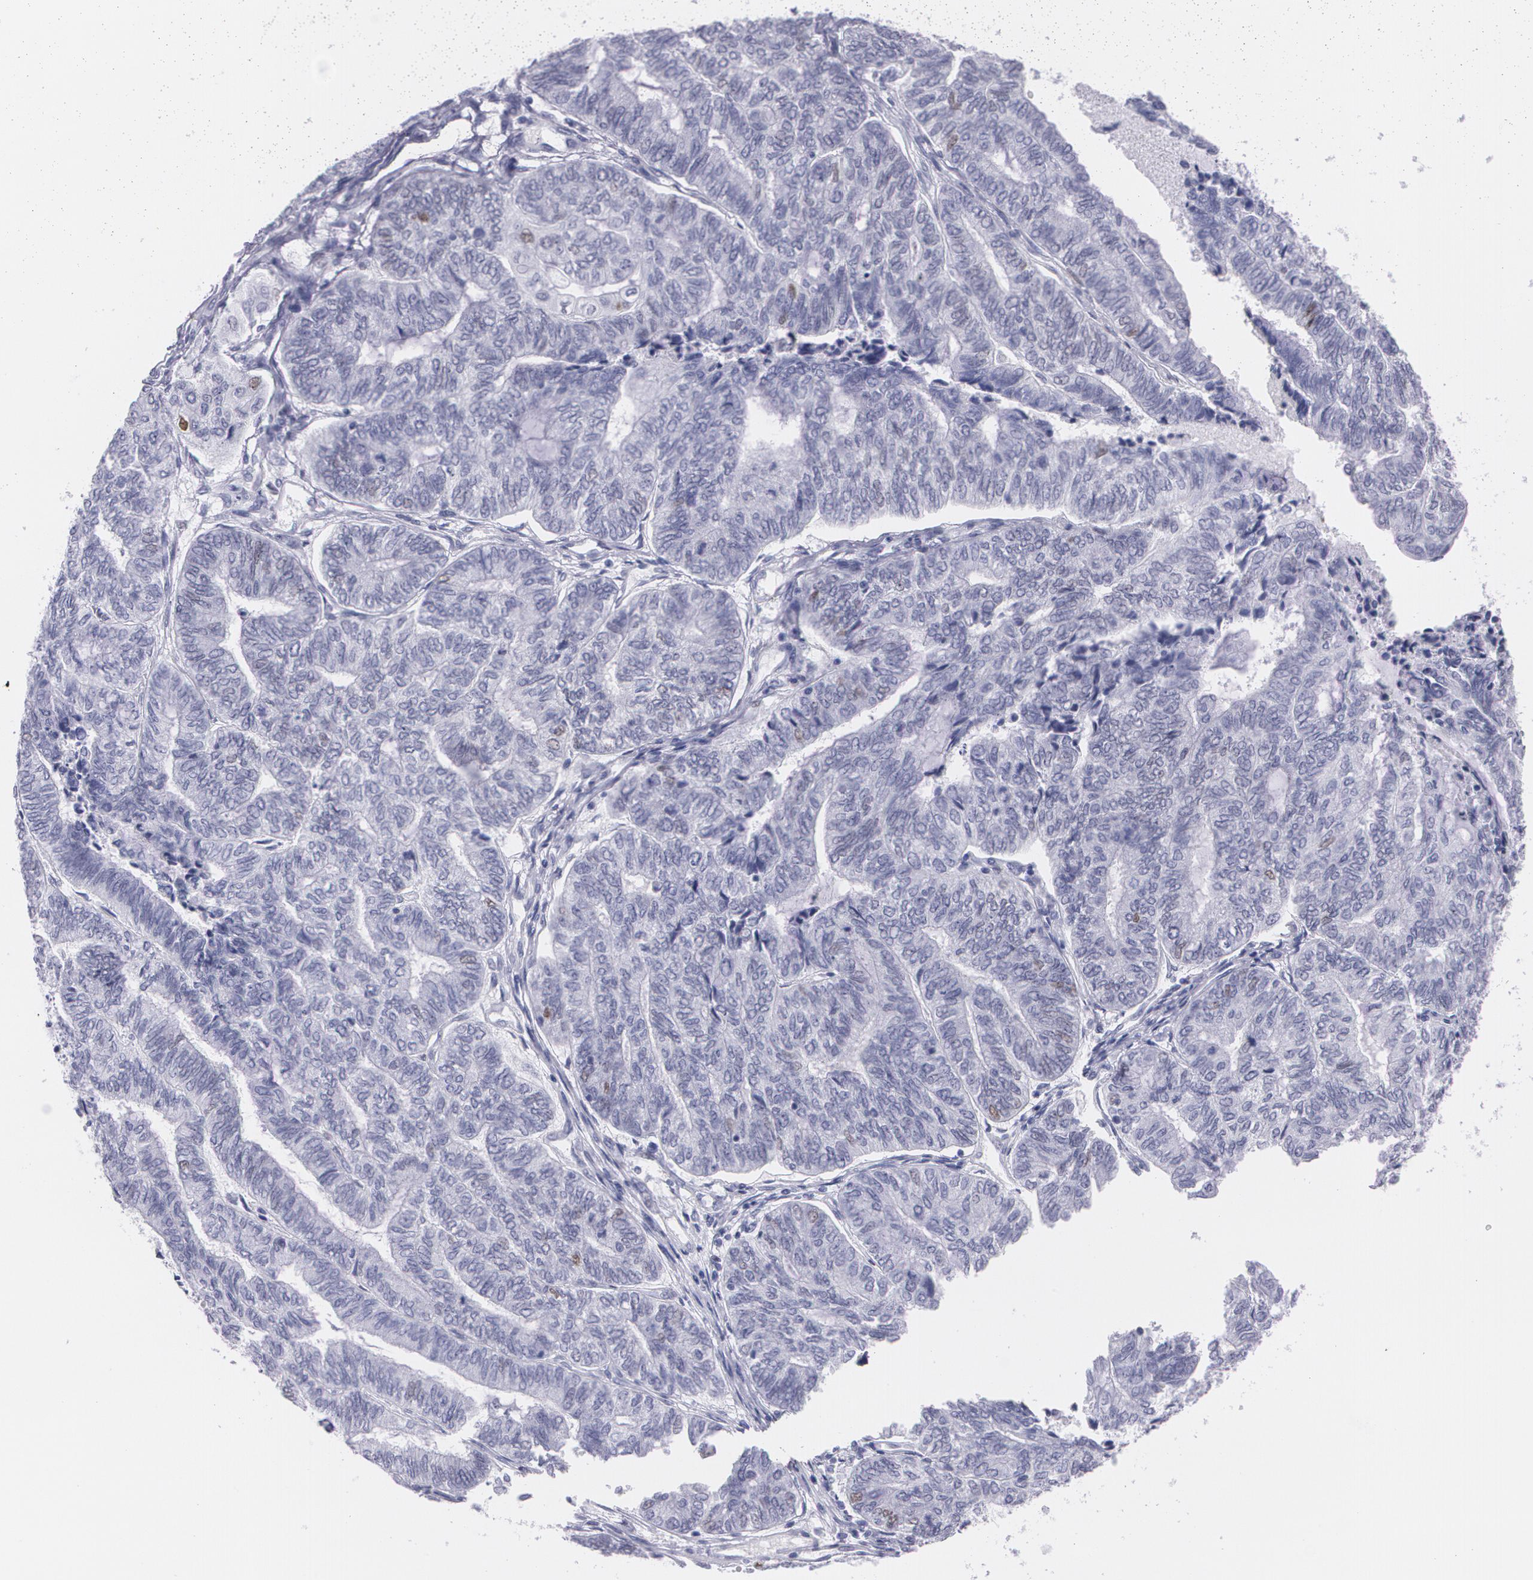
{"staining": {"intensity": "weak", "quantity": "<25%", "location": "nuclear"}, "tissue": "endometrial cancer", "cell_type": "Tumor cells", "image_type": "cancer", "snomed": [{"axis": "morphology", "description": "Adenocarcinoma, NOS"}, {"axis": "topography", "description": "Uterus"}, {"axis": "topography", "description": "Endometrium"}], "caption": "Endometrial cancer was stained to show a protein in brown. There is no significant expression in tumor cells.", "gene": "TP53", "patient": {"sex": "female", "age": 70}}